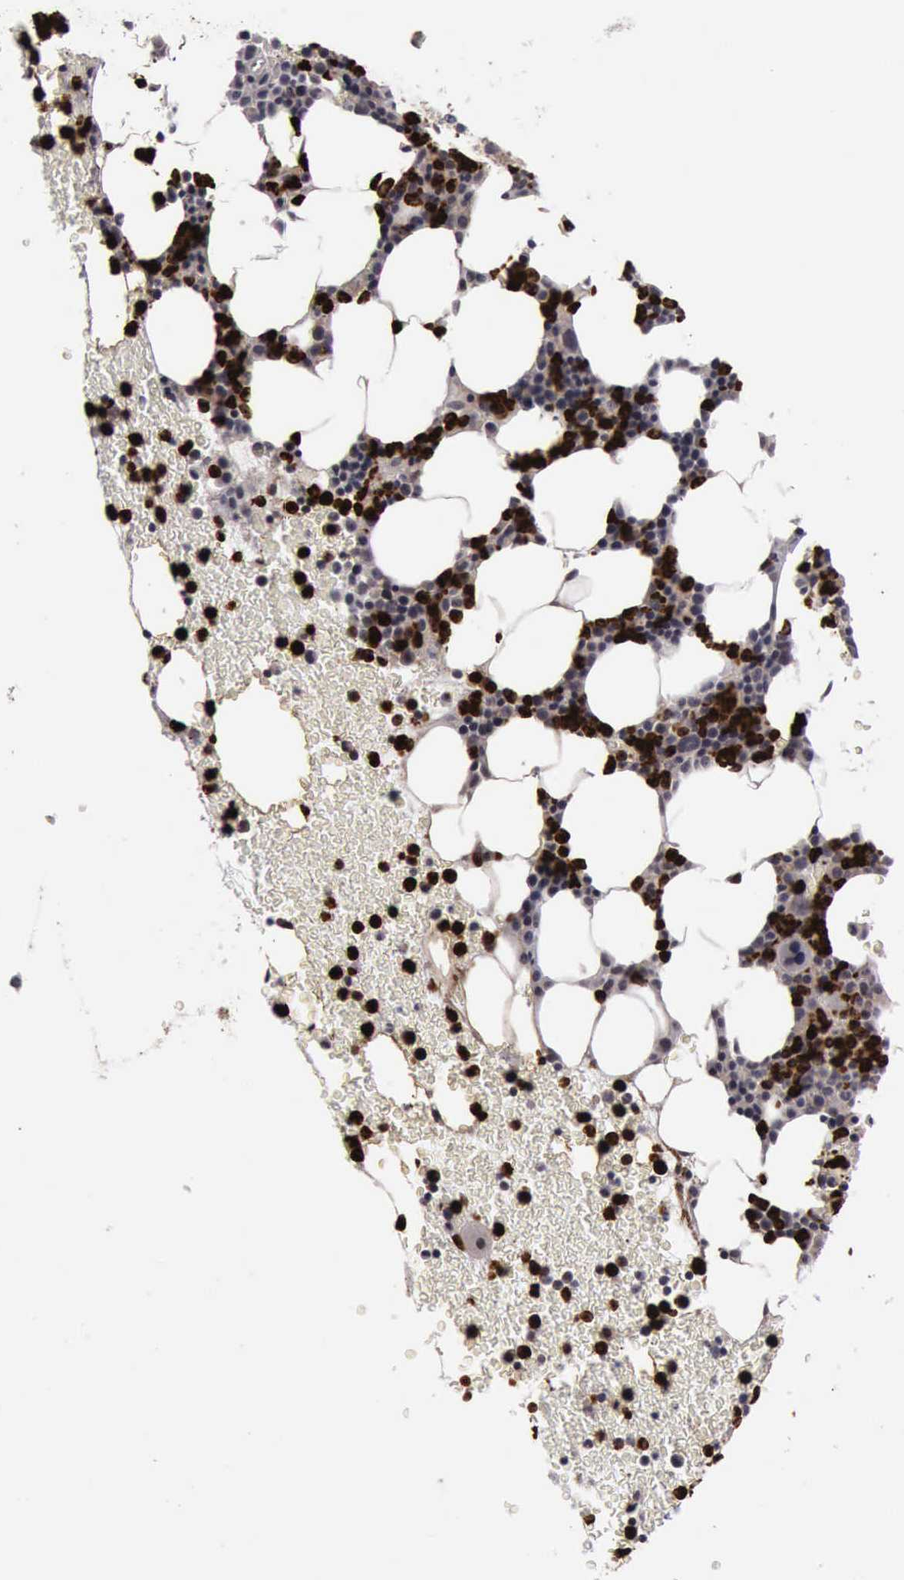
{"staining": {"intensity": "strong", "quantity": "25%-75%", "location": "cytoplasmic/membranous,nuclear"}, "tissue": "bone marrow", "cell_type": "Hematopoietic cells", "image_type": "normal", "snomed": [{"axis": "morphology", "description": "Normal tissue, NOS"}, {"axis": "topography", "description": "Bone marrow"}], "caption": "Brown immunohistochemical staining in benign bone marrow demonstrates strong cytoplasmic/membranous,nuclear staining in approximately 25%-75% of hematopoietic cells. The staining was performed using DAB (3,3'-diaminobenzidine) to visualize the protein expression in brown, while the nuclei were stained in blue with hematoxylin (Magnification: 20x).", "gene": "MMP9", "patient": {"sex": "female", "age": 53}}